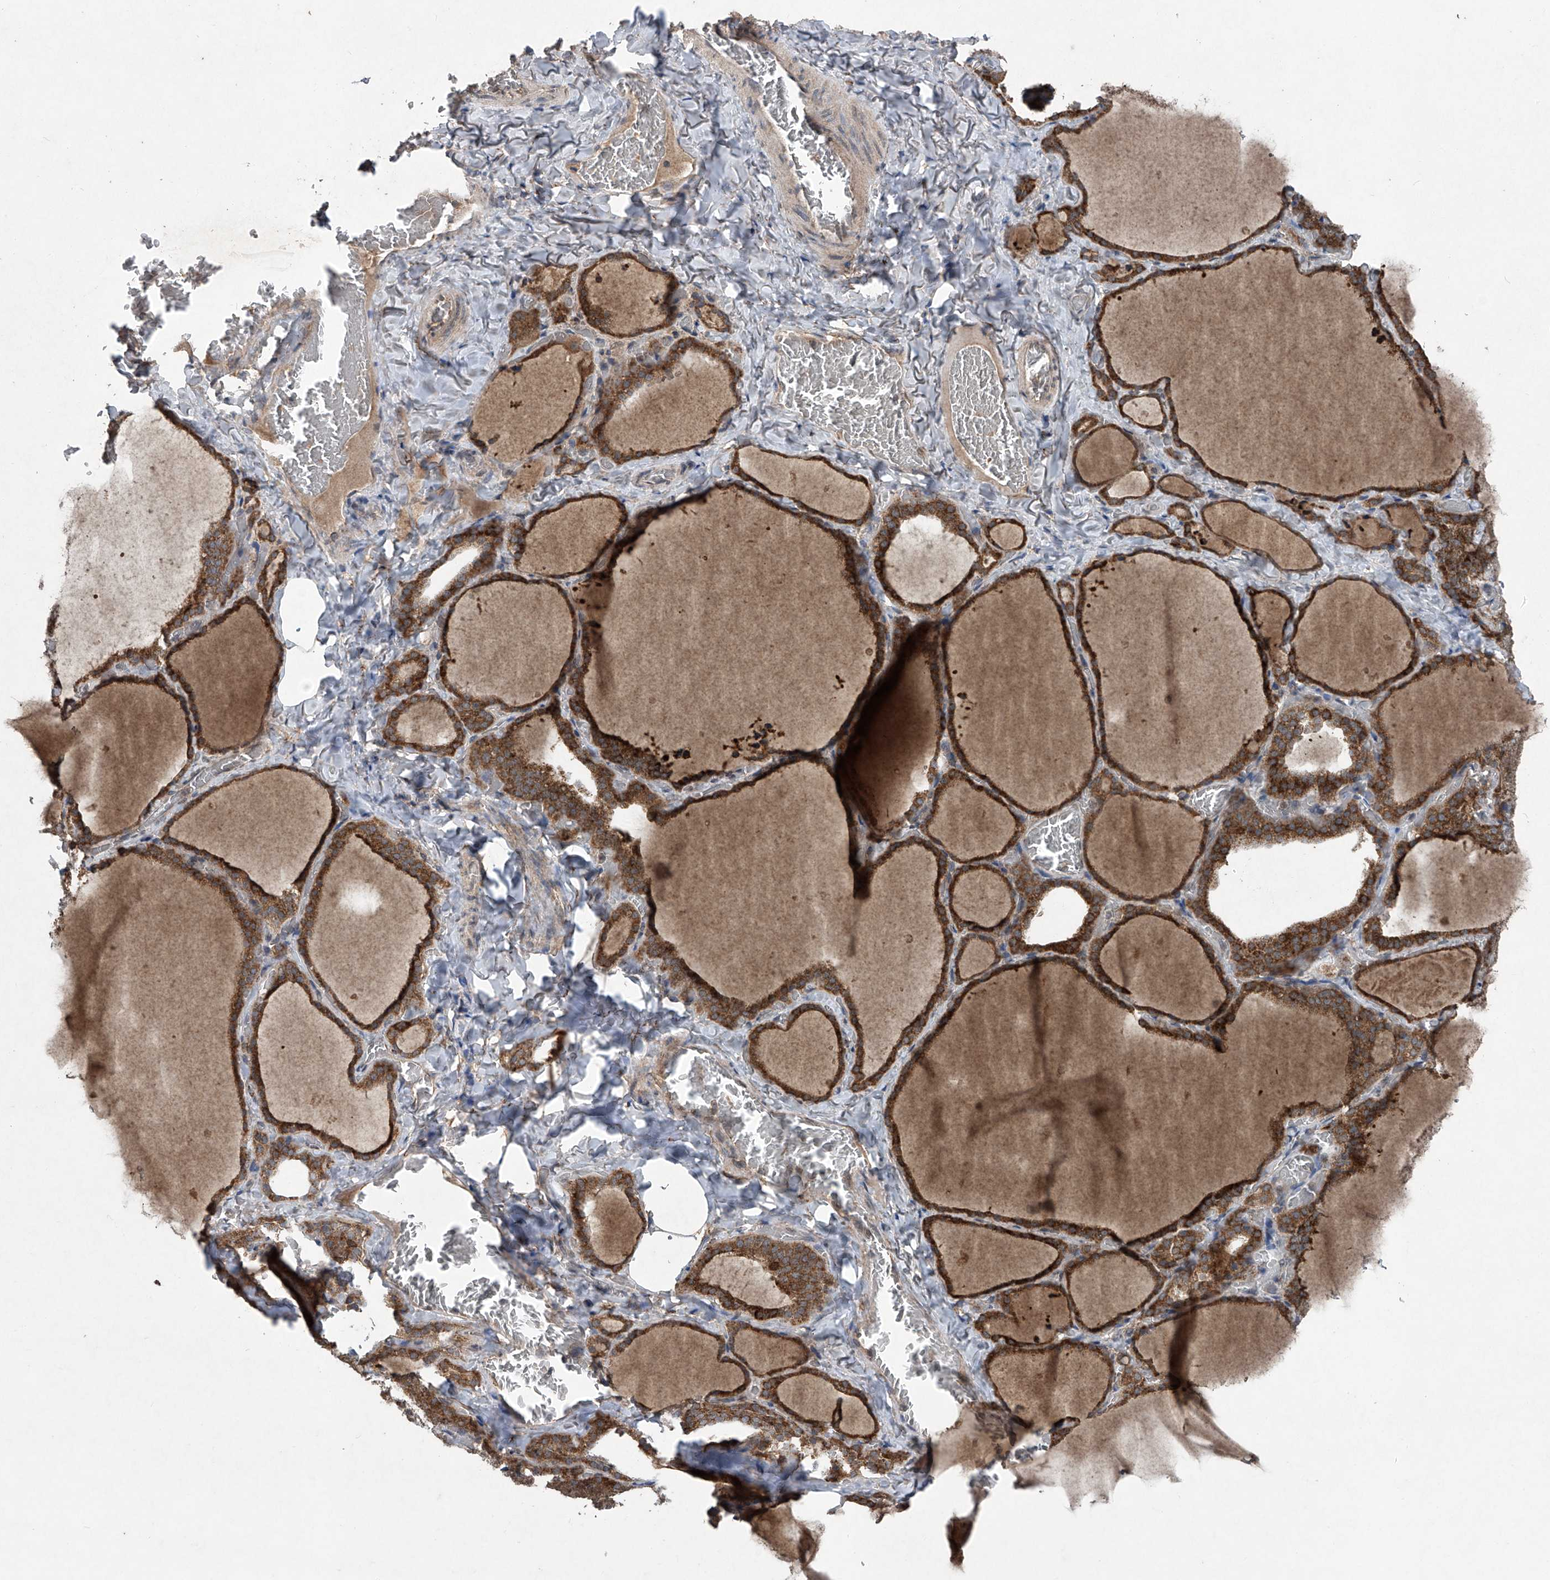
{"staining": {"intensity": "strong", "quantity": ">75%", "location": "cytoplasmic/membranous"}, "tissue": "thyroid gland", "cell_type": "Glandular cells", "image_type": "normal", "snomed": [{"axis": "morphology", "description": "Normal tissue, NOS"}, {"axis": "topography", "description": "Thyroid gland"}], "caption": "Glandular cells show high levels of strong cytoplasmic/membranous staining in about >75% of cells in unremarkable thyroid gland. The staining is performed using DAB (3,3'-diaminobenzidine) brown chromogen to label protein expression. The nuclei are counter-stained blue using hematoxylin.", "gene": "SUMF2", "patient": {"sex": "female", "age": 22}}